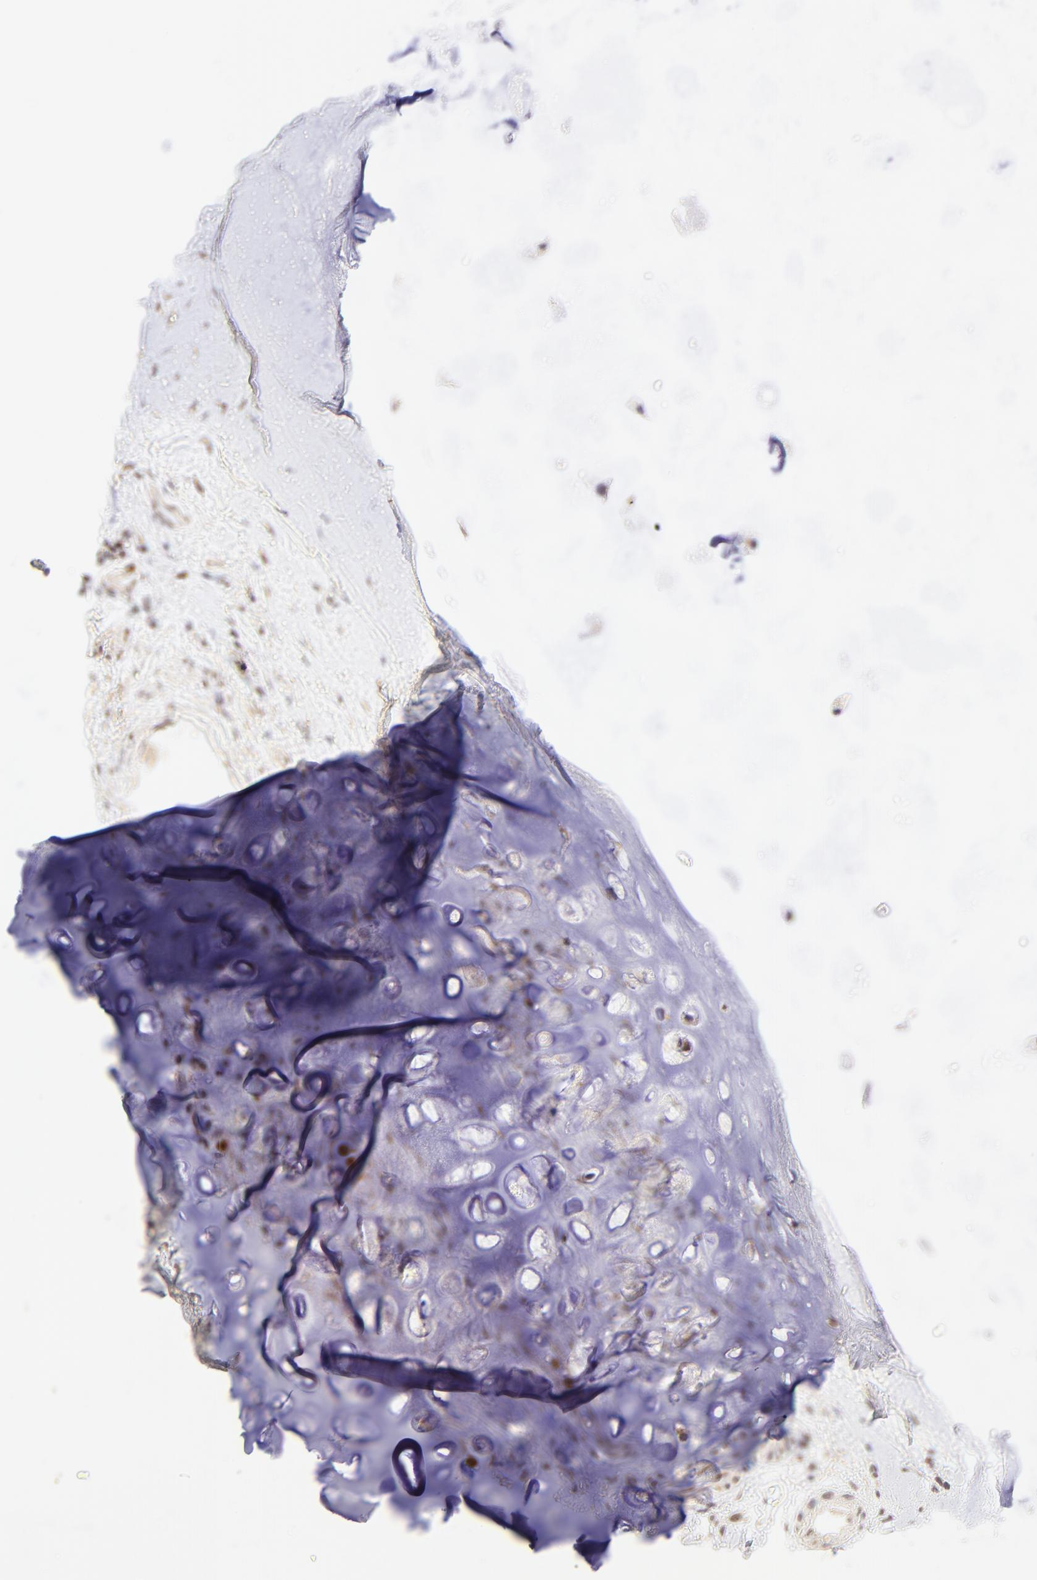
{"staining": {"intensity": "weak", "quantity": ">75%", "location": "cytoplasmic/membranous,nuclear"}, "tissue": "adipose tissue", "cell_type": "Adipocytes", "image_type": "normal", "snomed": [{"axis": "morphology", "description": "Normal tissue, NOS"}, {"axis": "morphology", "description": "Adenocarcinoma, NOS"}, {"axis": "topography", "description": "Cartilage tissue"}, {"axis": "topography", "description": "Bronchus"}, {"axis": "topography", "description": "Lung"}], "caption": "Brown immunohistochemical staining in unremarkable adipose tissue exhibits weak cytoplasmic/membranous,nuclear positivity in approximately >75% of adipocytes.", "gene": "MED12", "patient": {"sex": "female", "age": 67}}